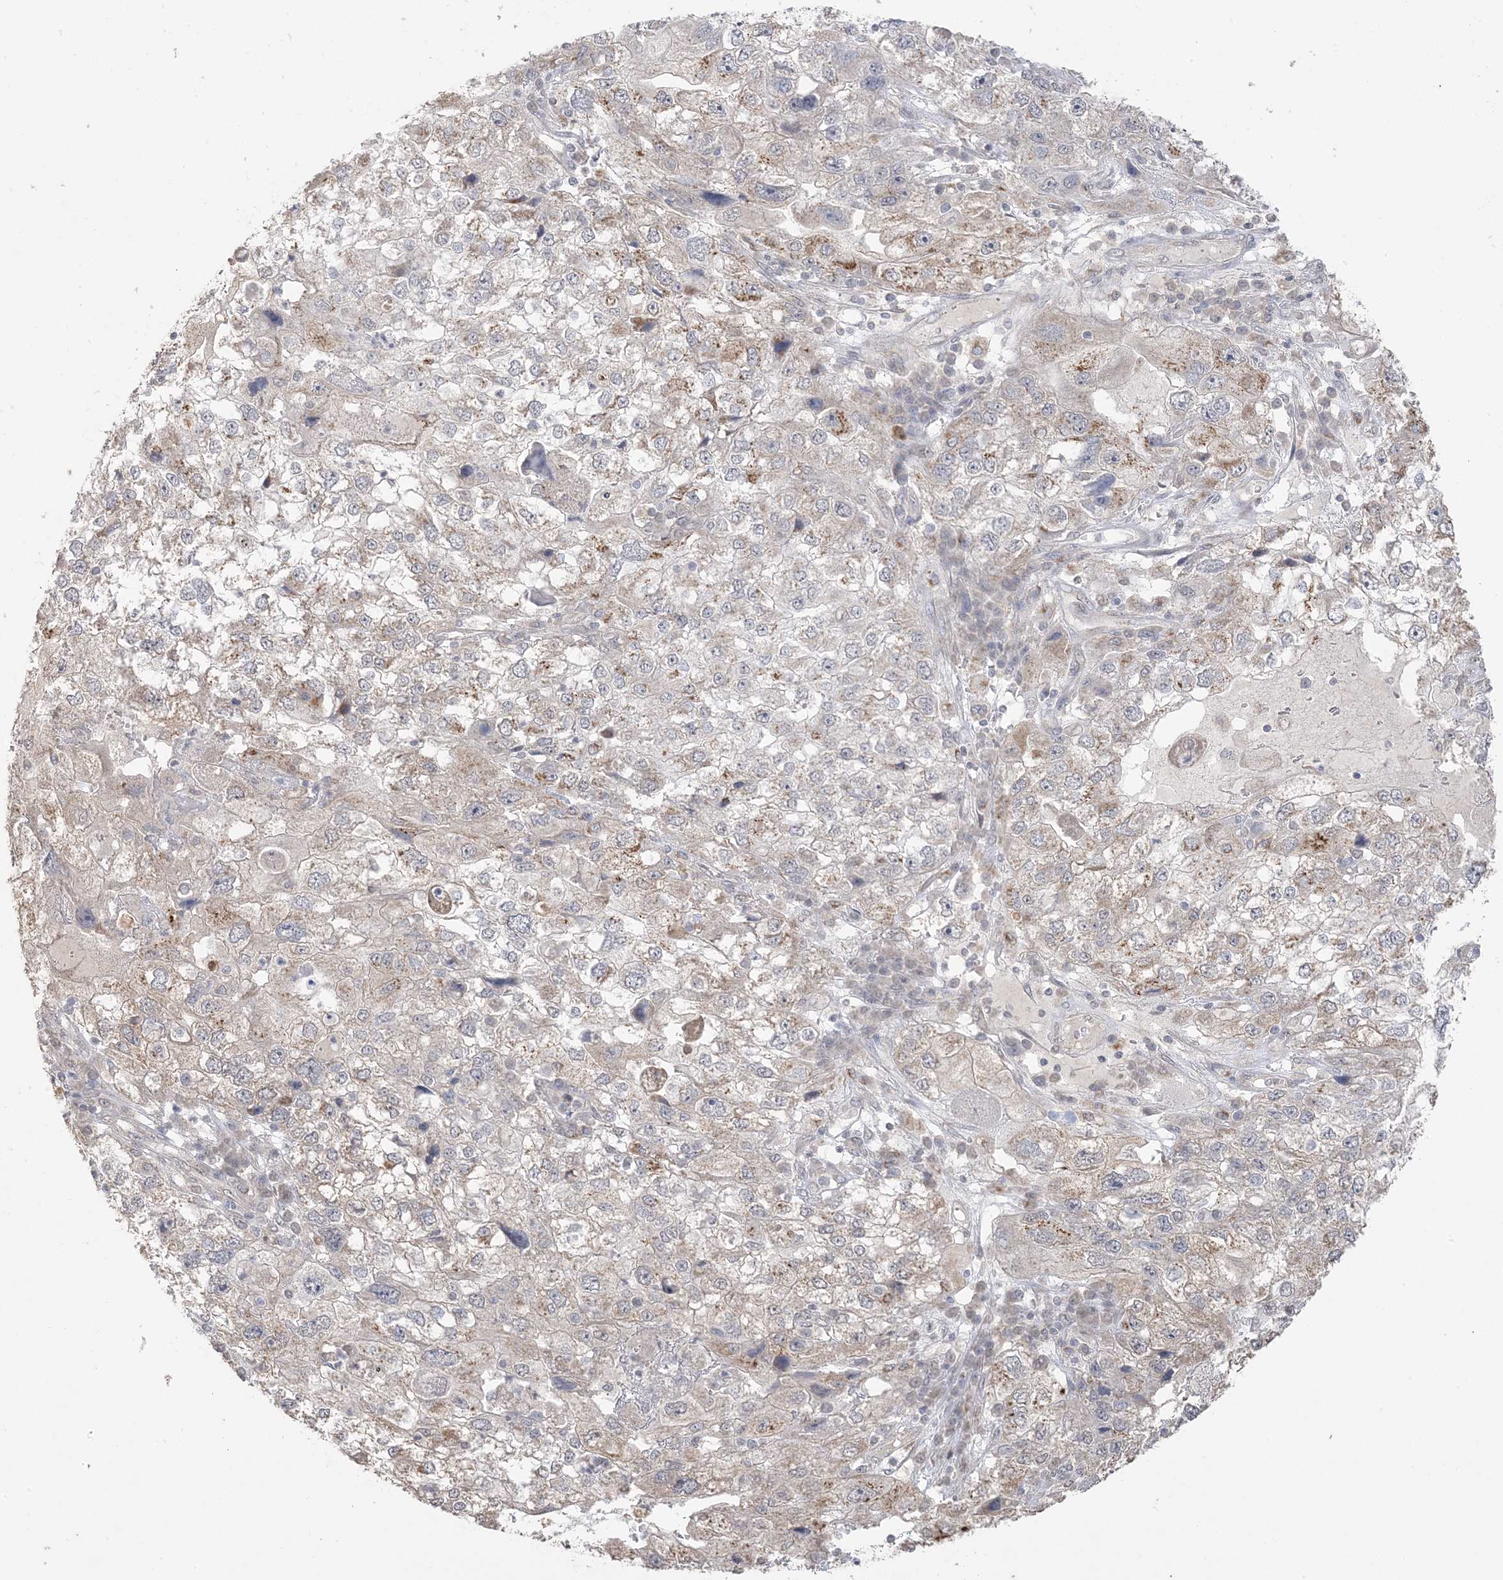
{"staining": {"intensity": "moderate", "quantity": "25%-75%", "location": "cytoplasmic/membranous"}, "tissue": "endometrial cancer", "cell_type": "Tumor cells", "image_type": "cancer", "snomed": [{"axis": "morphology", "description": "Adenocarcinoma, NOS"}, {"axis": "topography", "description": "Endometrium"}], "caption": "Endometrial adenocarcinoma stained with a brown dye demonstrates moderate cytoplasmic/membranous positive expression in about 25%-75% of tumor cells.", "gene": "XRN1", "patient": {"sex": "female", "age": 49}}